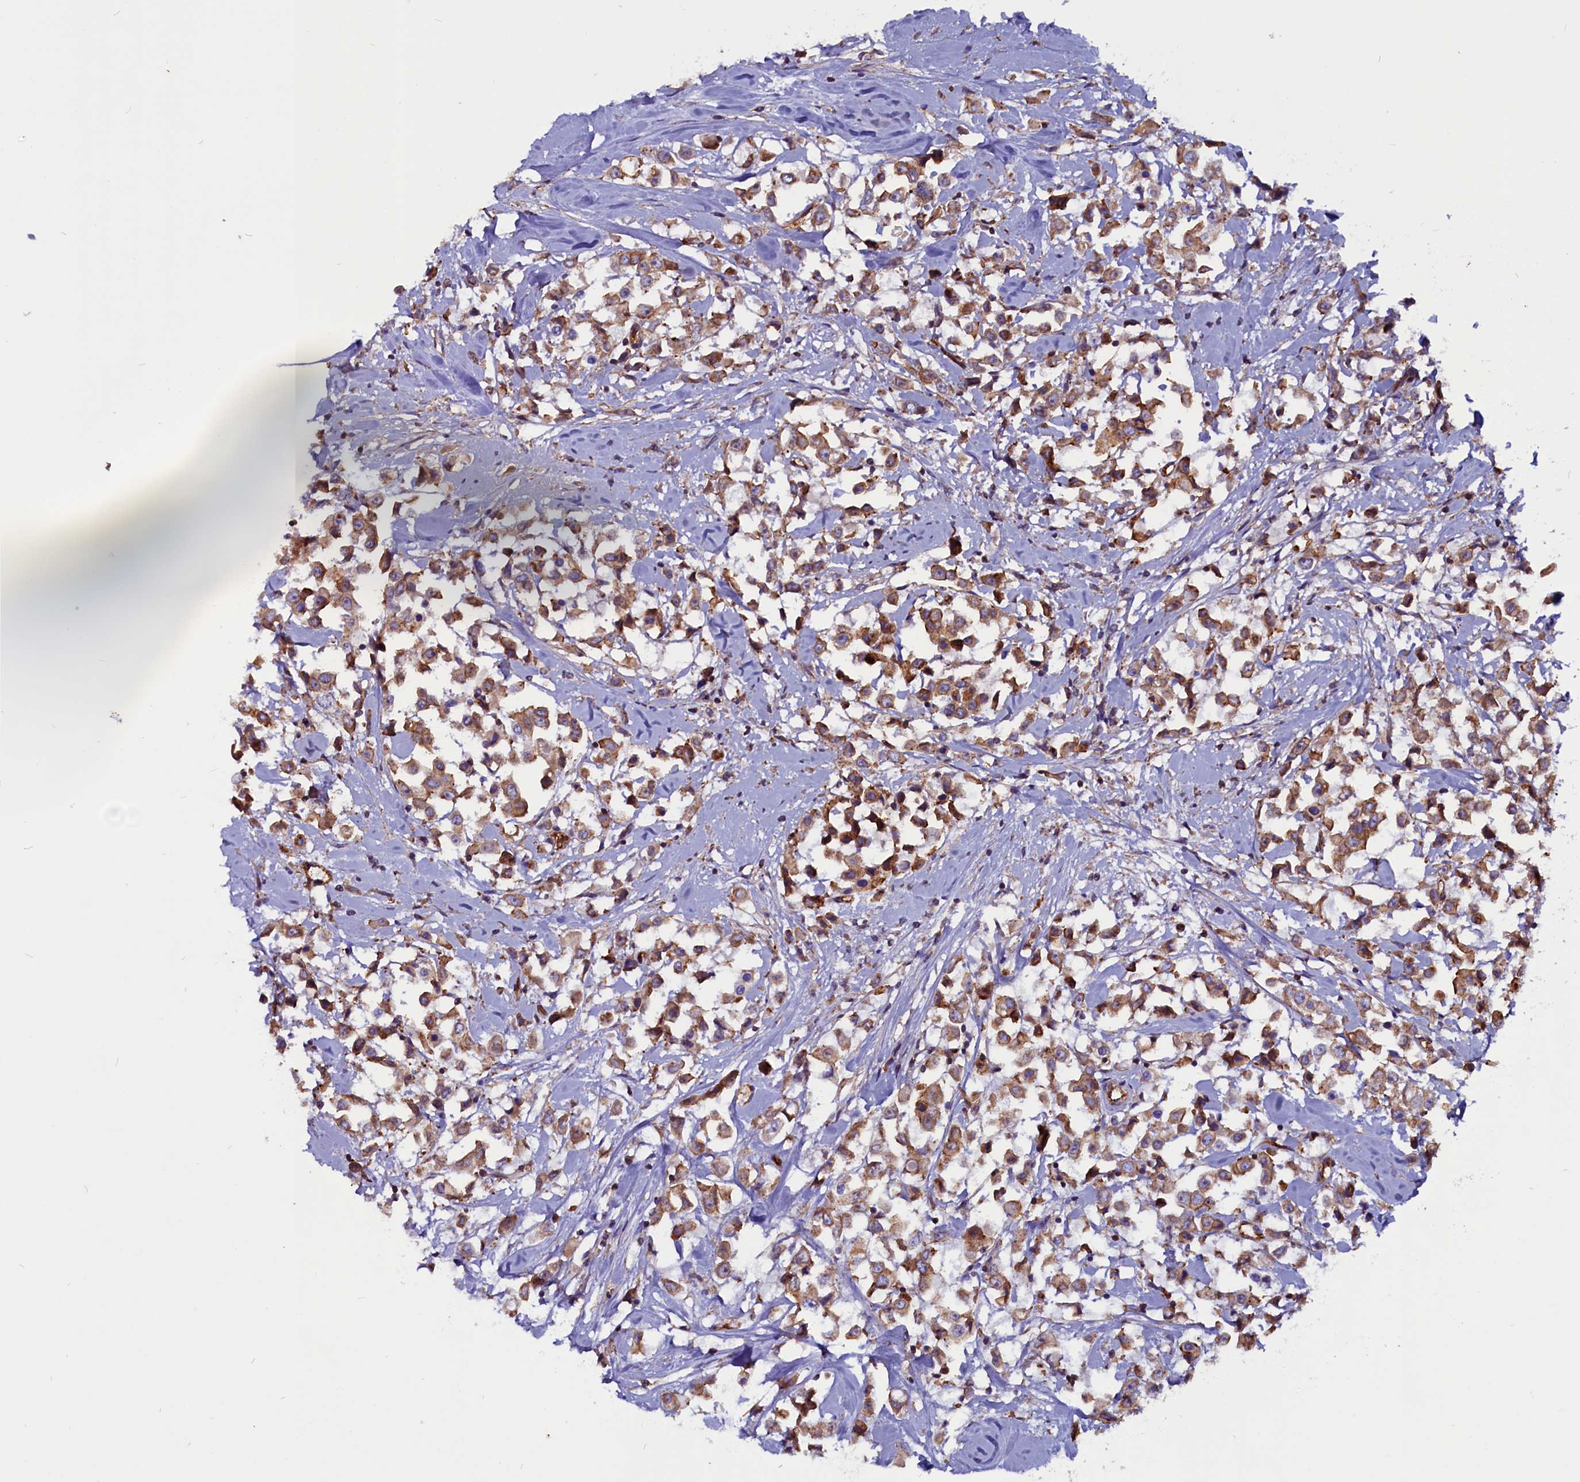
{"staining": {"intensity": "moderate", "quantity": ">75%", "location": "cytoplasmic/membranous"}, "tissue": "breast cancer", "cell_type": "Tumor cells", "image_type": "cancer", "snomed": [{"axis": "morphology", "description": "Duct carcinoma"}, {"axis": "topography", "description": "Breast"}], "caption": "Protein expression analysis of human breast cancer (infiltrating ductal carcinoma) reveals moderate cytoplasmic/membranous staining in approximately >75% of tumor cells.", "gene": "ZNF749", "patient": {"sex": "female", "age": 61}}